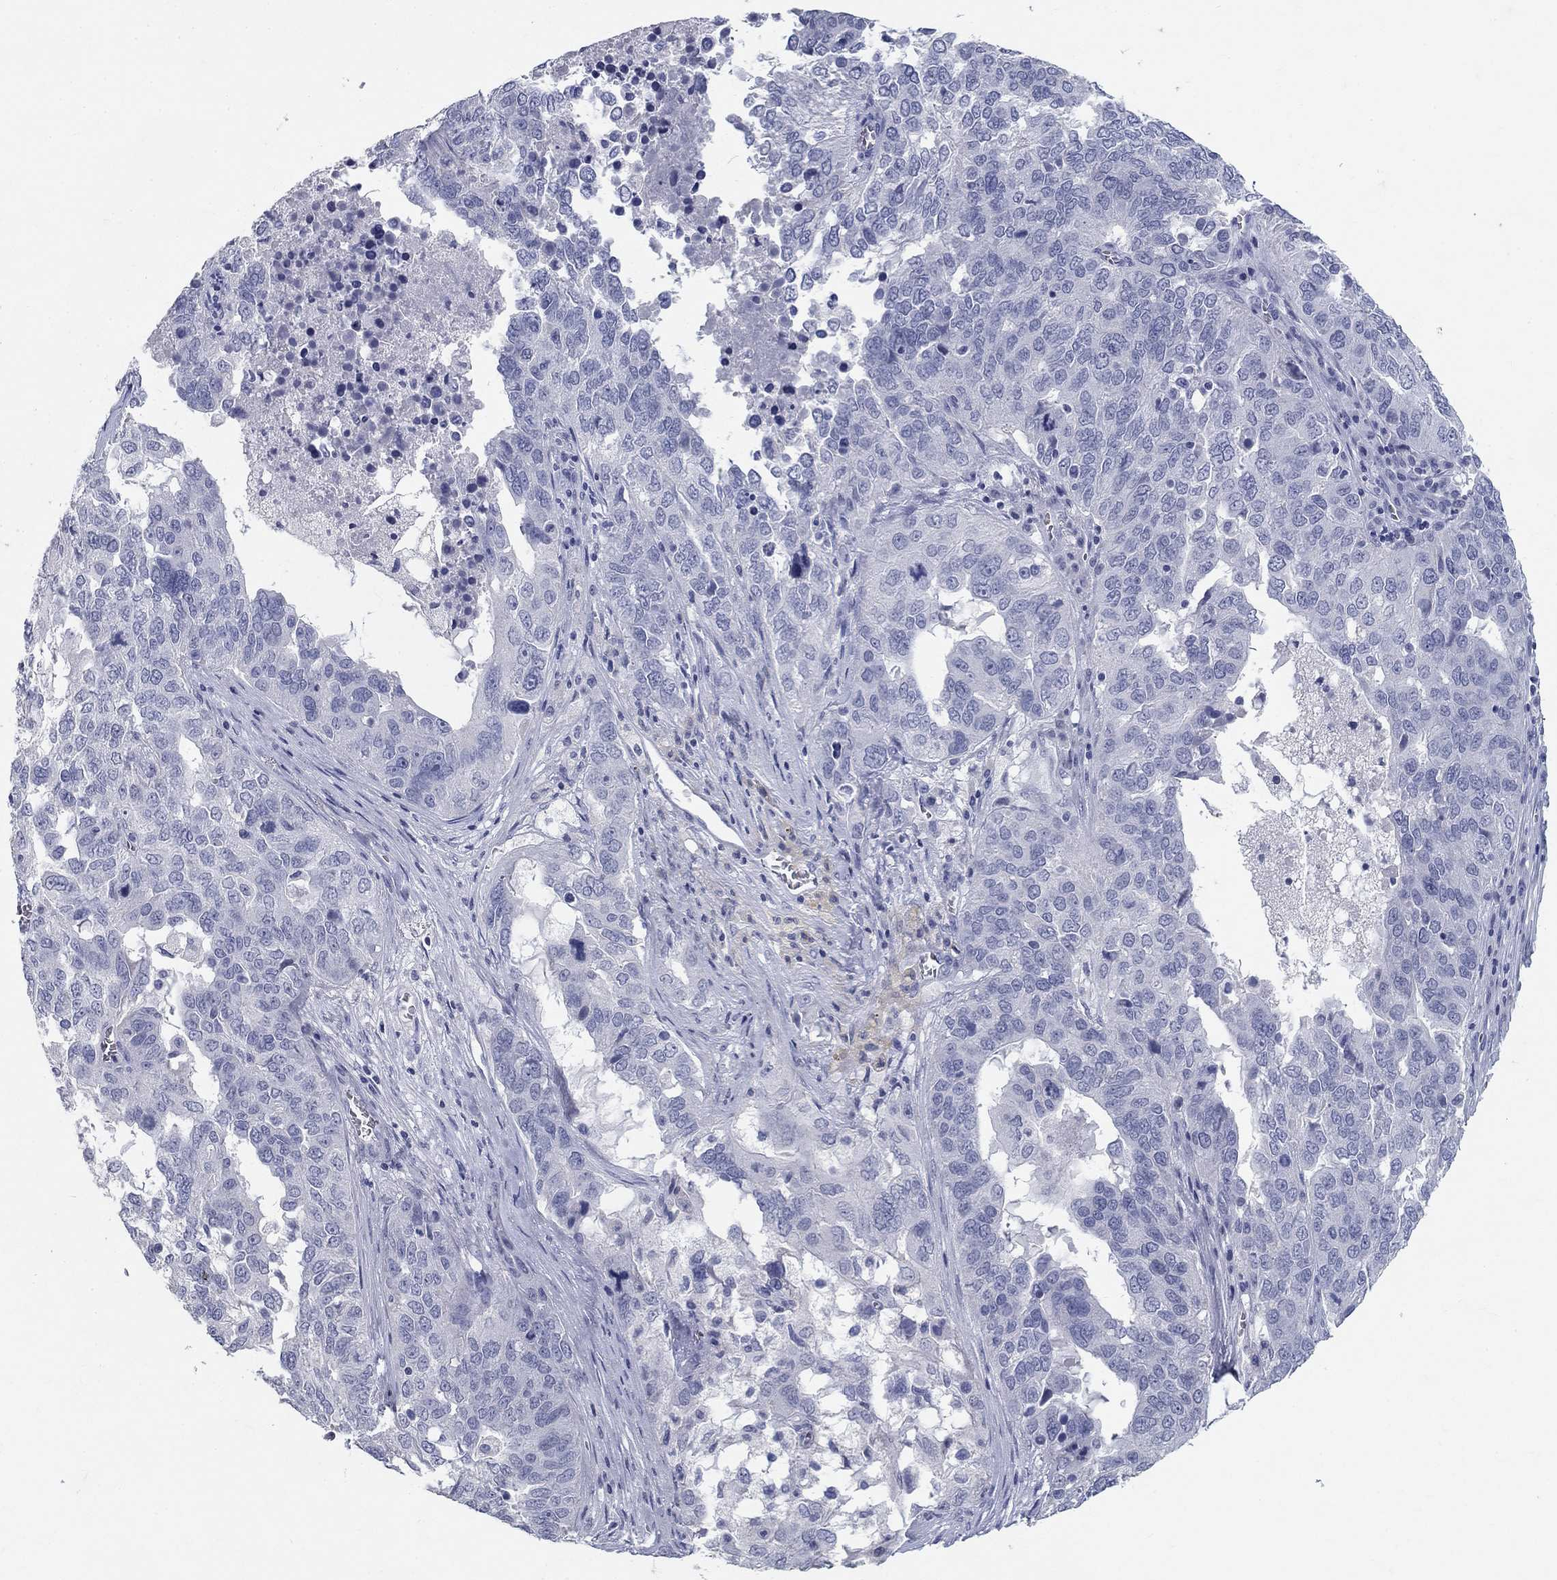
{"staining": {"intensity": "negative", "quantity": "none", "location": "none"}, "tissue": "ovarian cancer", "cell_type": "Tumor cells", "image_type": "cancer", "snomed": [{"axis": "morphology", "description": "Carcinoma, endometroid"}, {"axis": "topography", "description": "Soft tissue"}, {"axis": "topography", "description": "Ovary"}], "caption": "Immunohistochemistry photomicrograph of ovarian cancer (endometroid carcinoma) stained for a protein (brown), which demonstrates no staining in tumor cells. (Brightfield microscopy of DAB (3,3'-diaminobenzidine) IHC at high magnification).", "gene": "ELAVL4", "patient": {"sex": "female", "age": 52}}